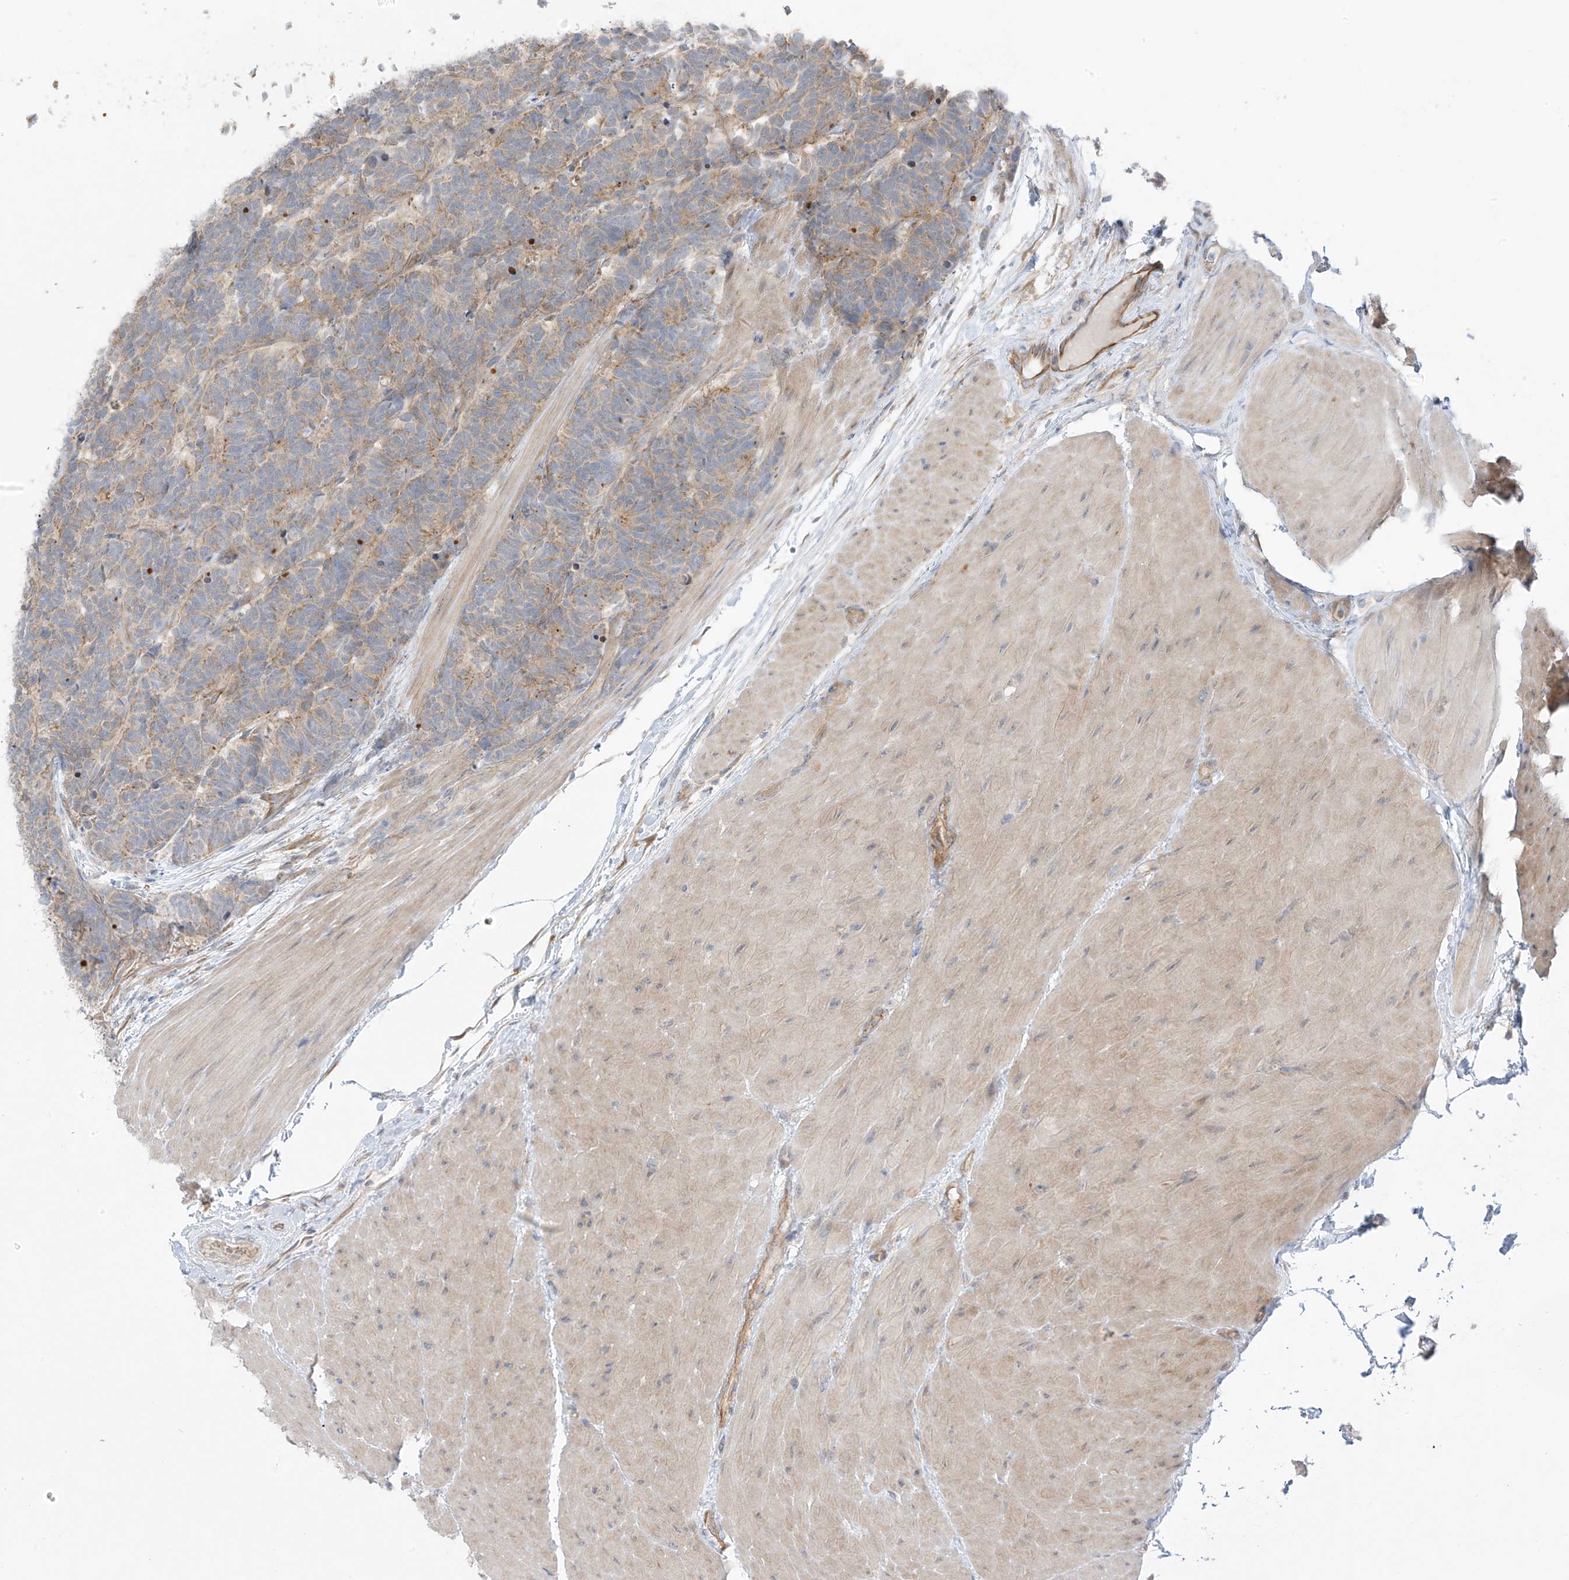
{"staining": {"intensity": "weak", "quantity": ">75%", "location": "cytoplasmic/membranous"}, "tissue": "carcinoid", "cell_type": "Tumor cells", "image_type": "cancer", "snomed": [{"axis": "morphology", "description": "Carcinoma, NOS"}, {"axis": "morphology", "description": "Carcinoid, malignant, NOS"}, {"axis": "topography", "description": "Urinary bladder"}], "caption": "Protein staining shows weak cytoplasmic/membranous positivity in about >75% of tumor cells in carcinoid.", "gene": "EIPR1", "patient": {"sex": "male", "age": 57}}